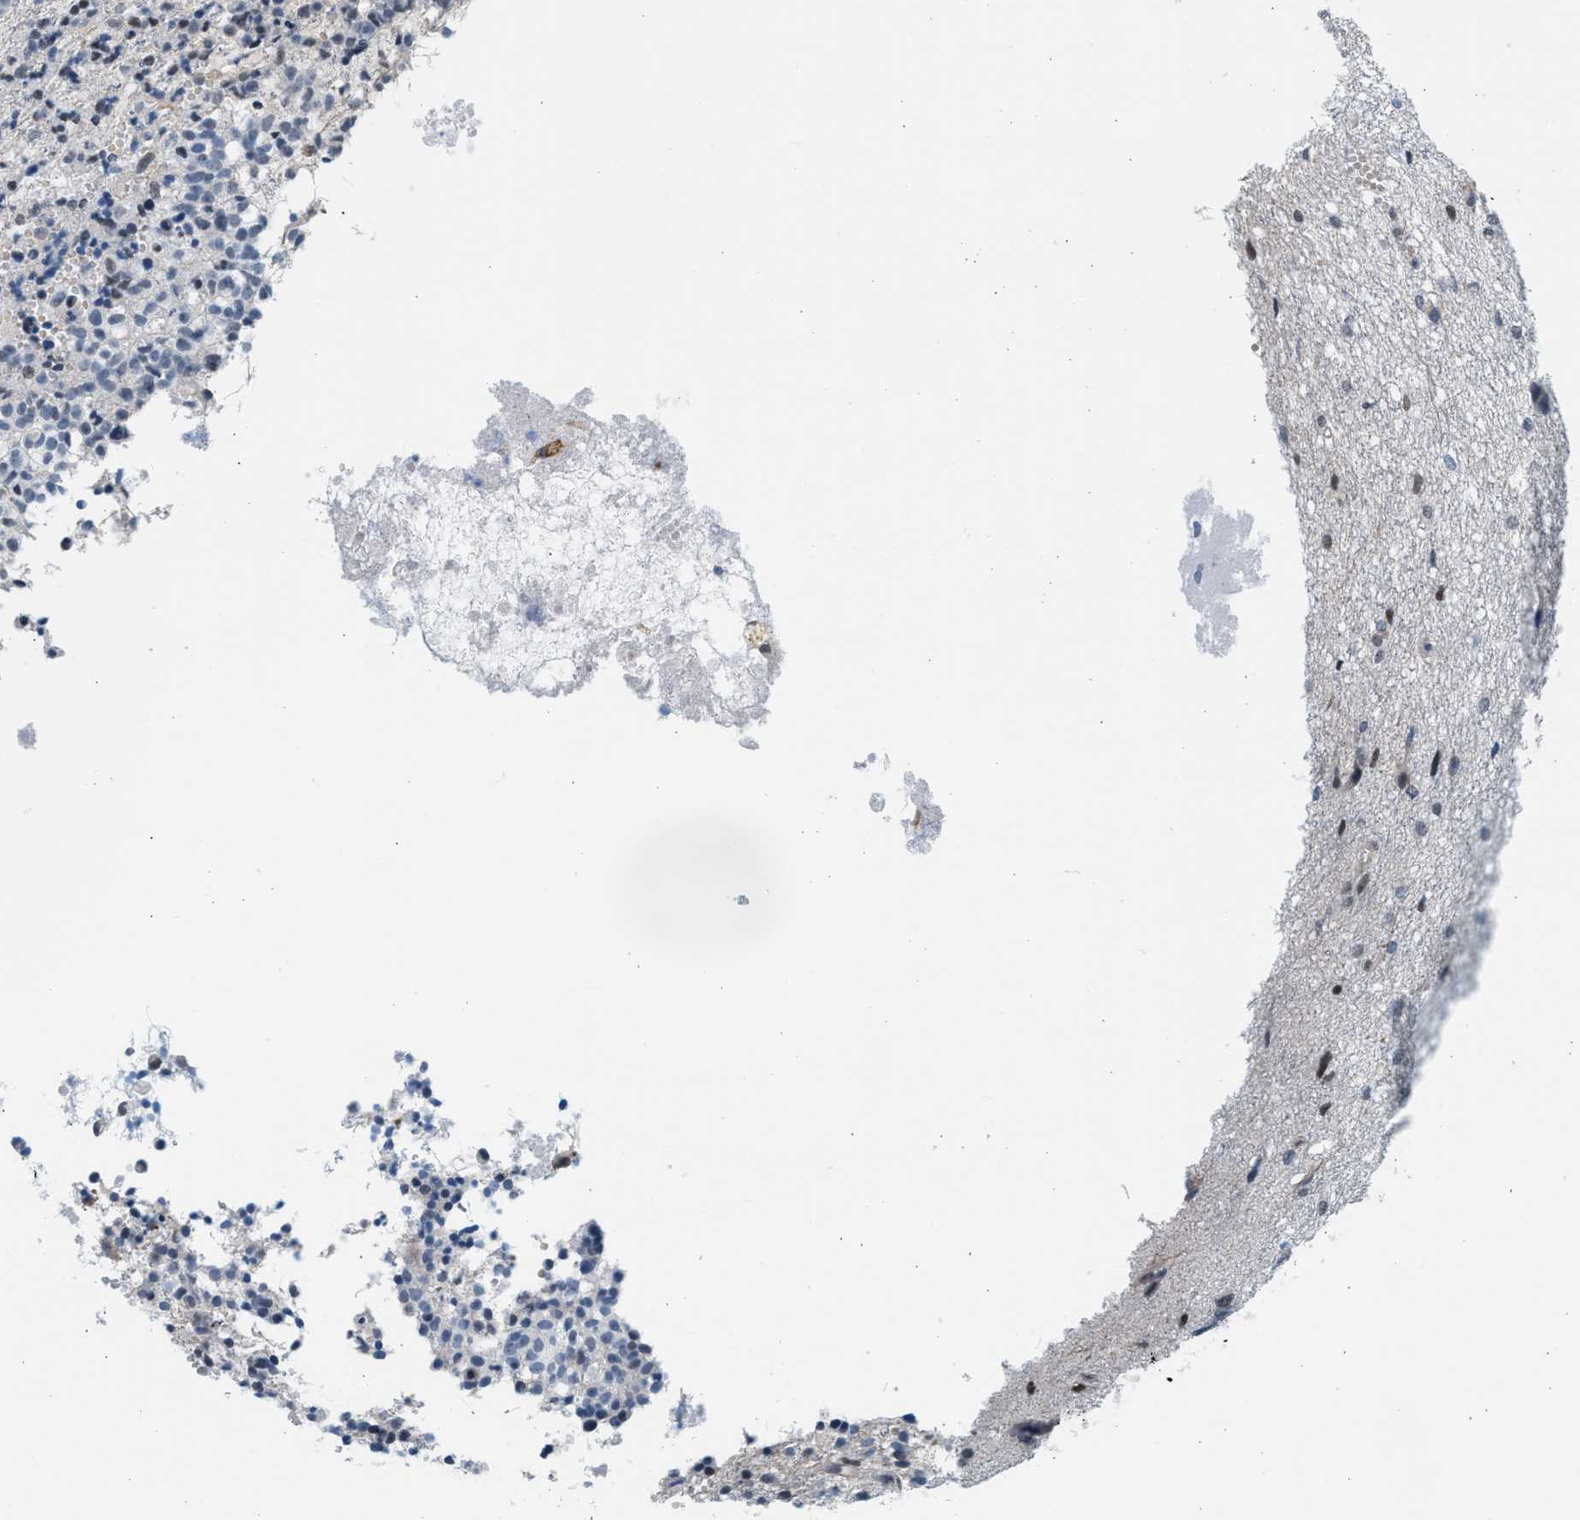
{"staining": {"intensity": "negative", "quantity": "none", "location": "none"}, "tissue": "glioma", "cell_type": "Tumor cells", "image_type": "cancer", "snomed": [{"axis": "morphology", "description": "Glioma, malignant, High grade"}, {"axis": "topography", "description": "Brain"}], "caption": "Glioma was stained to show a protein in brown. There is no significant staining in tumor cells. Brightfield microscopy of immunohistochemistry stained with DAB (brown) and hematoxylin (blue), captured at high magnification.", "gene": "HIPK1", "patient": {"sex": "female", "age": 59}}